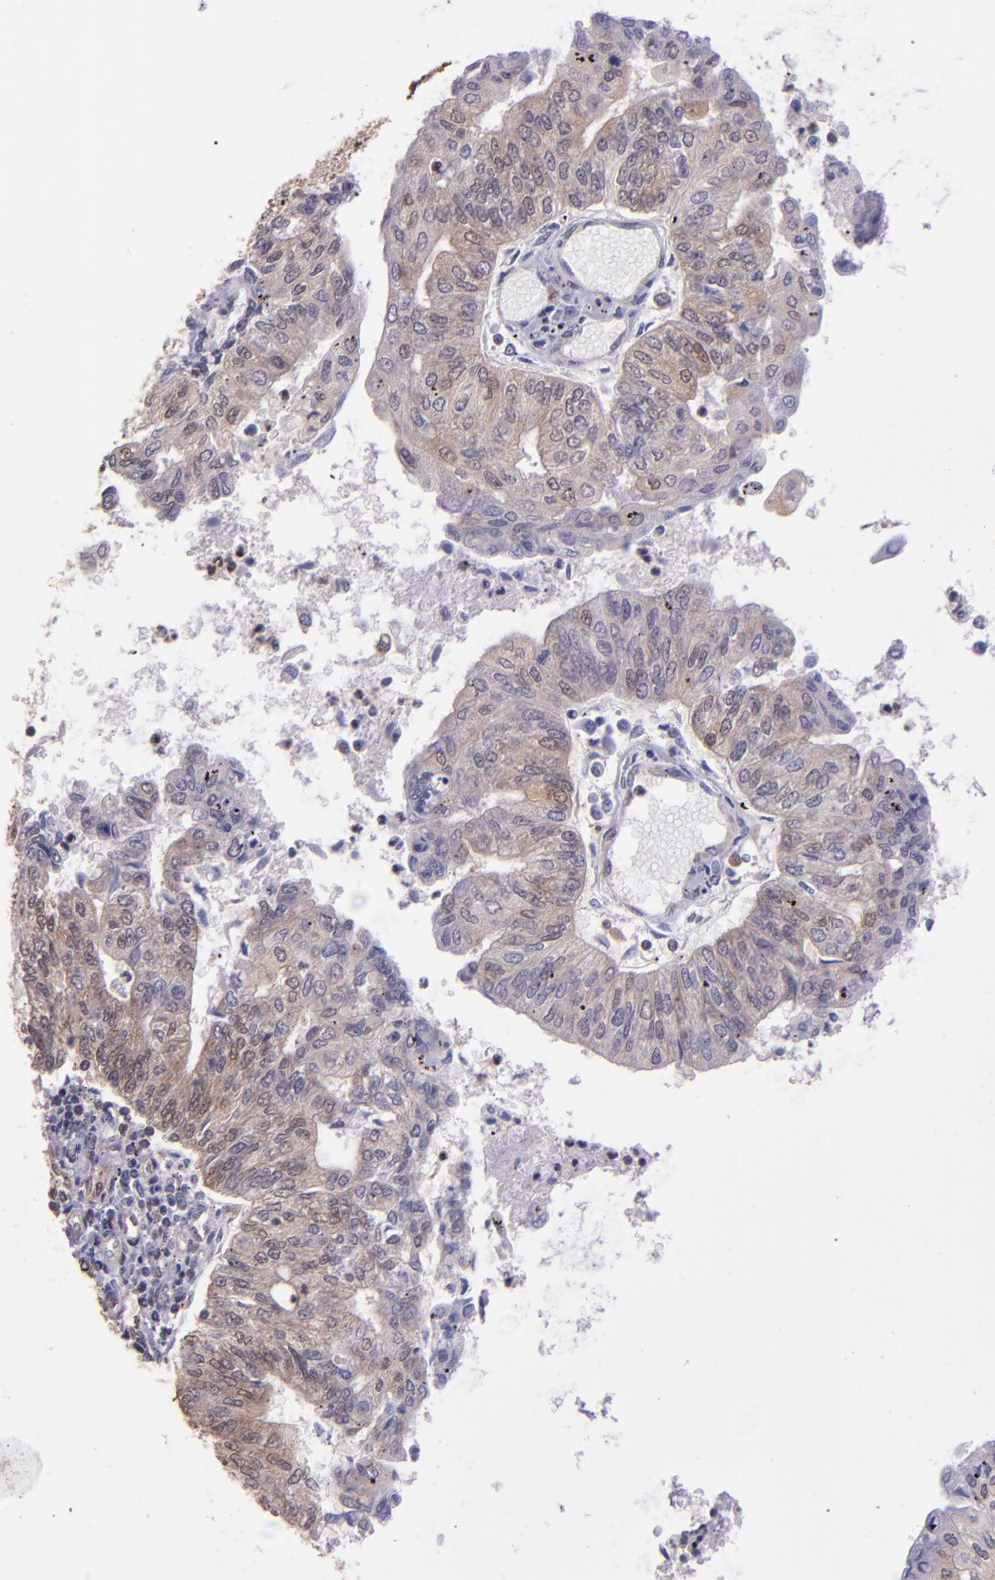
{"staining": {"intensity": "weak", "quantity": ">75%", "location": "cytoplasmic/membranous"}, "tissue": "endometrial cancer", "cell_type": "Tumor cells", "image_type": "cancer", "snomed": [{"axis": "morphology", "description": "Adenocarcinoma, NOS"}, {"axis": "topography", "description": "Endometrium"}], "caption": "Immunohistochemistry of endometrial cancer displays low levels of weak cytoplasmic/membranous expression in approximately >75% of tumor cells.", "gene": "STAT6", "patient": {"sex": "female", "age": 59}}